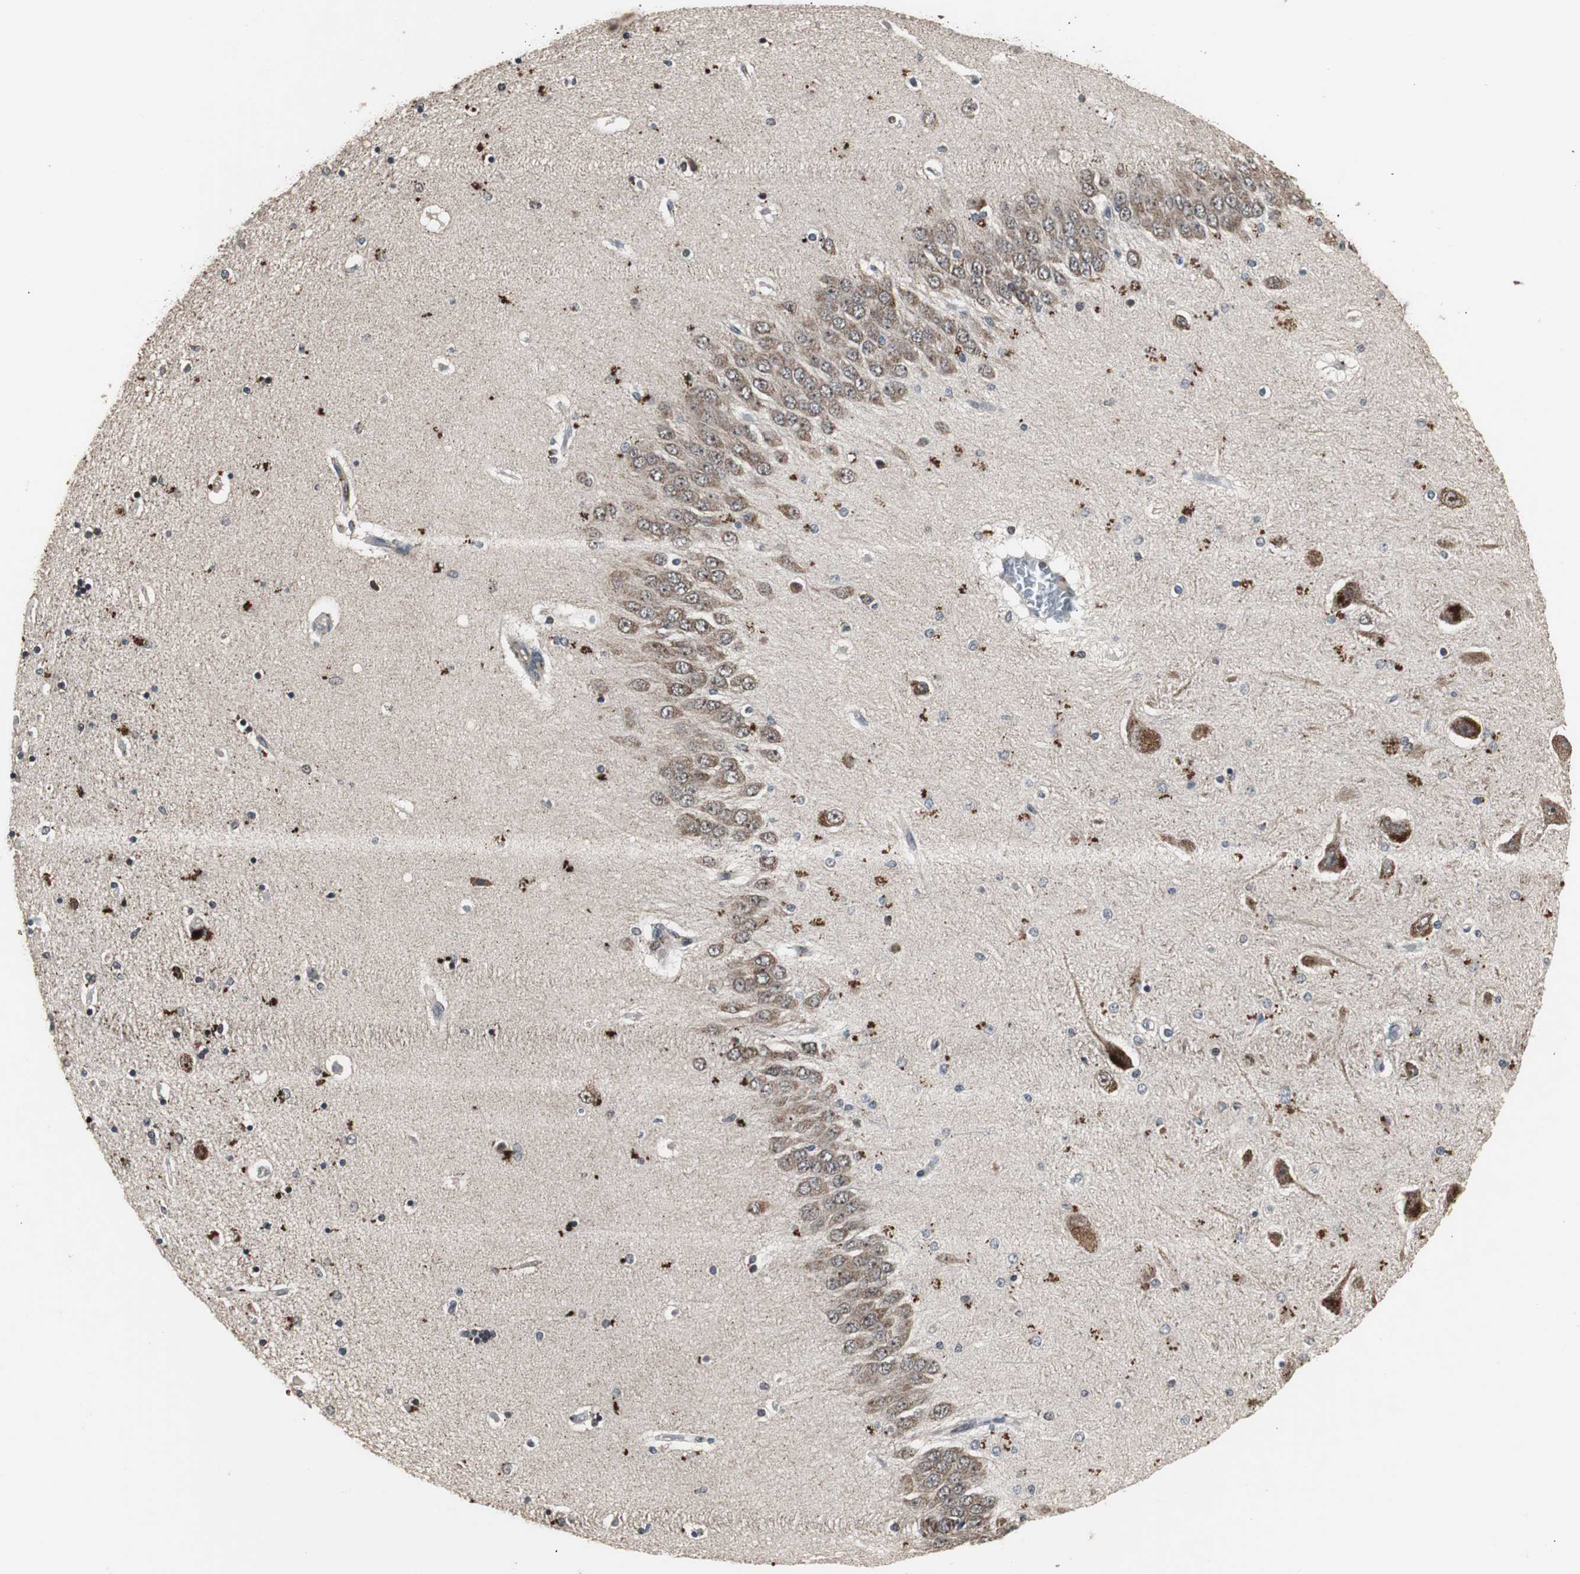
{"staining": {"intensity": "weak", "quantity": "25%-75%", "location": "cytoplasmic/membranous,nuclear"}, "tissue": "hippocampus", "cell_type": "Glial cells", "image_type": "normal", "snomed": [{"axis": "morphology", "description": "Normal tissue, NOS"}, {"axis": "topography", "description": "Hippocampus"}], "caption": "The immunohistochemical stain shows weak cytoplasmic/membranous,nuclear positivity in glial cells of benign hippocampus.", "gene": "MRPL40", "patient": {"sex": "female", "age": 54}}